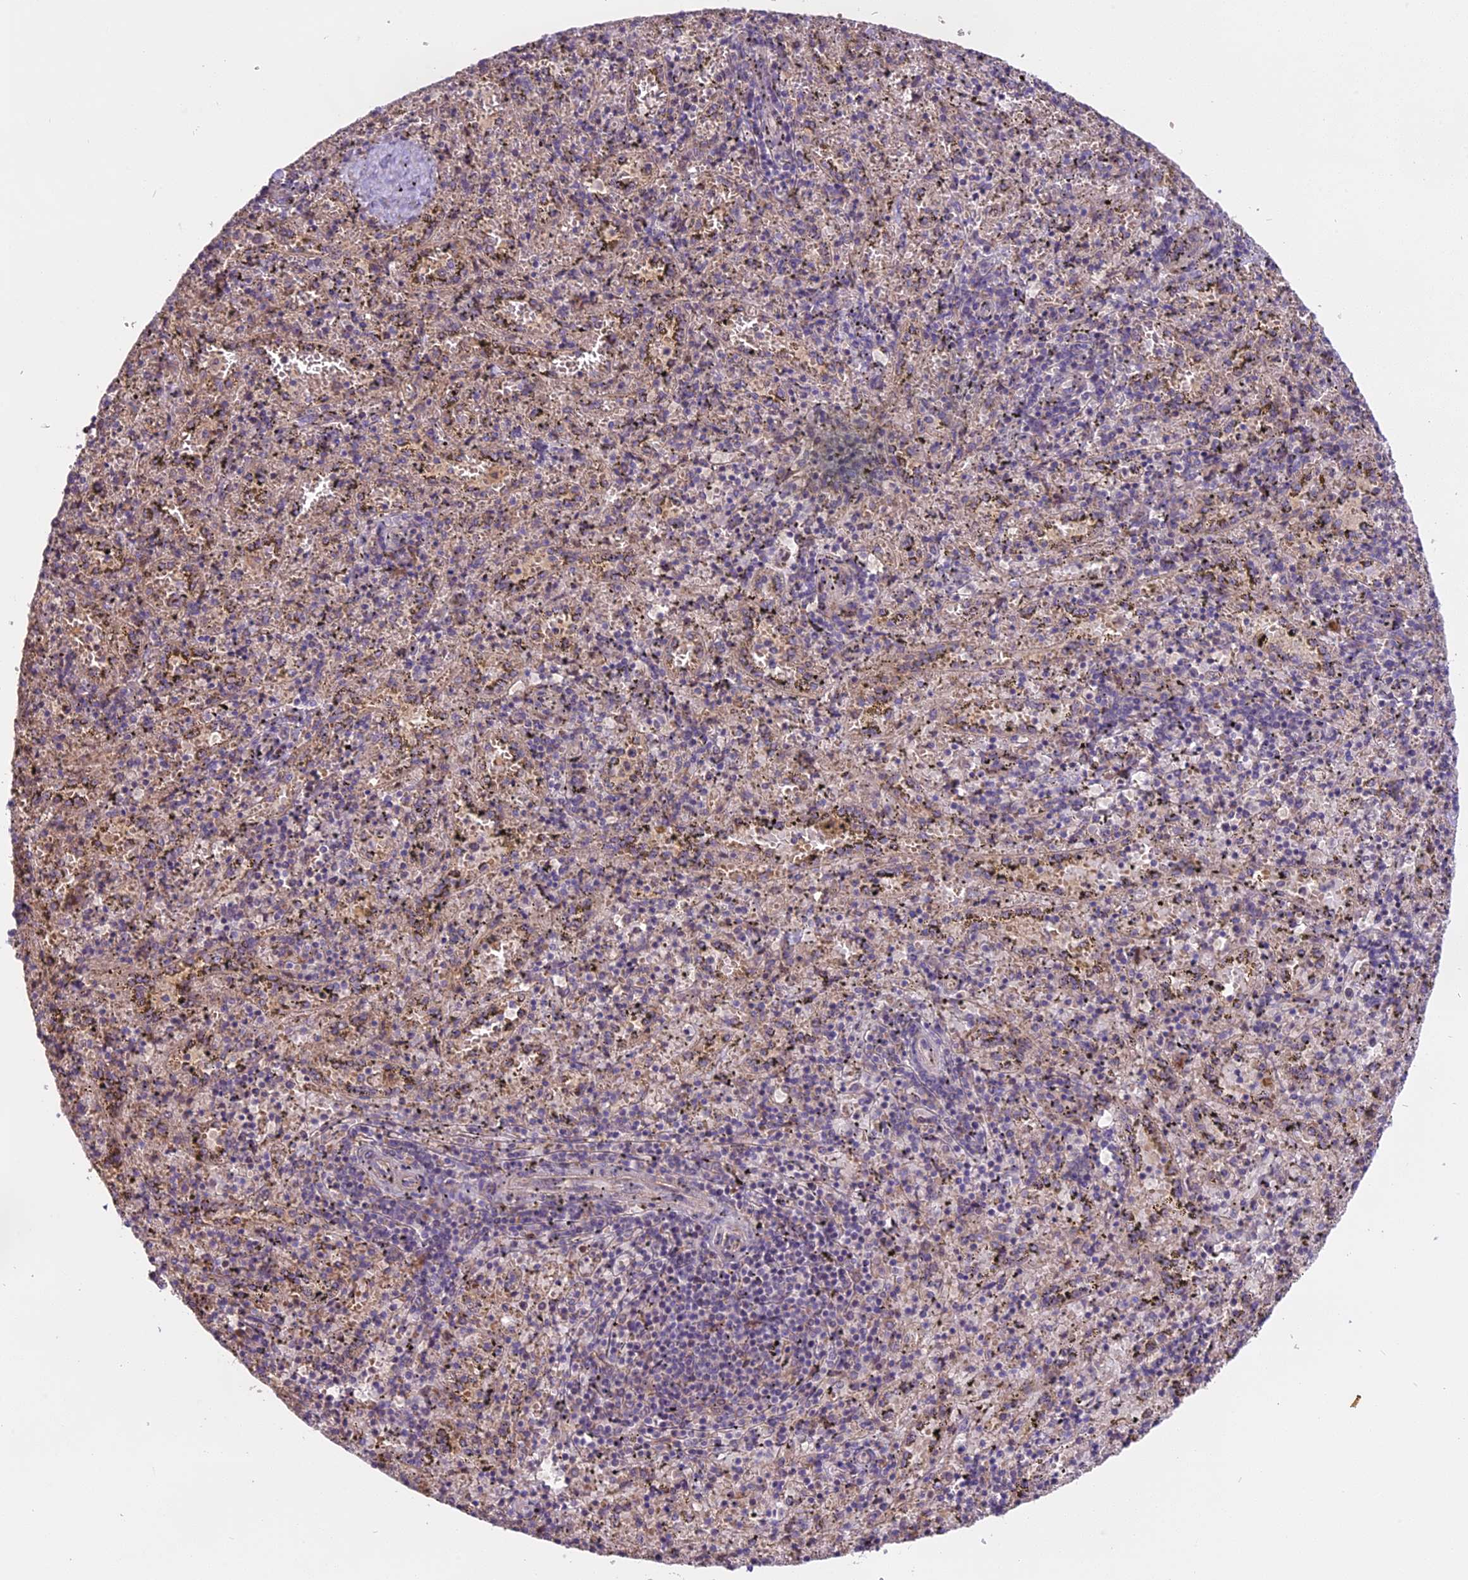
{"staining": {"intensity": "negative", "quantity": "none", "location": "none"}, "tissue": "spleen", "cell_type": "Cells in red pulp", "image_type": "normal", "snomed": [{"axis": "morphology", "description": "Normal tissue, NOS"}, {"axis": "topography", "description": "Spleen"}], "caption": "Human spleen stained for a protein using immunohistochemistry (IHC) demonstrates no positivity in cells in red pulp.", "gene": "MEMO1", "patient": {"sex": "male", "age": 11}}